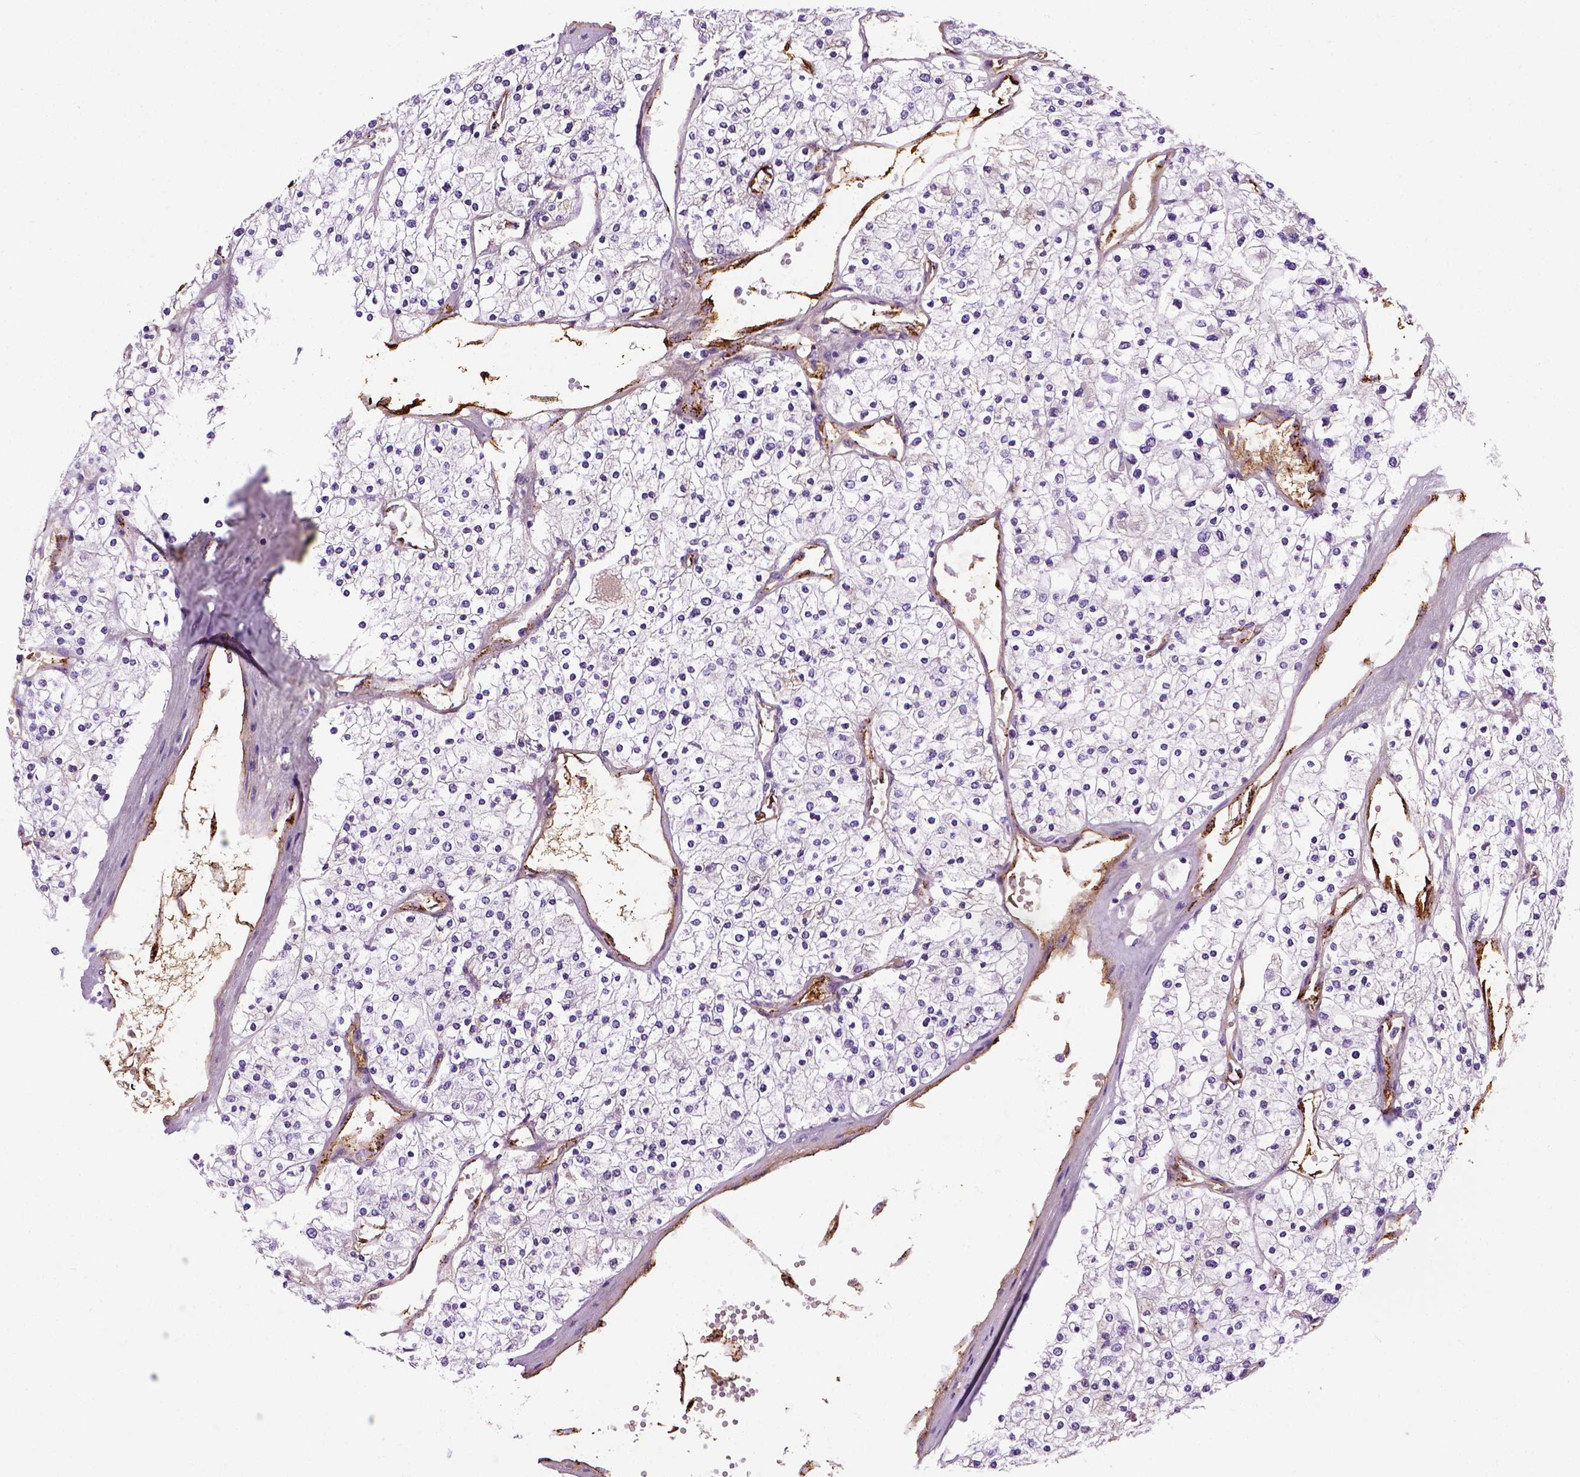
{"staining": {"intensity": "negative", "quantity": "none", "location": "none"}, "tissue": "renal cancer", "cell_type": "Tumor cells", "image_type": "cancer", "snomed": [{"axis": "morphology", "description": "Adenocarcinoma, NOS"}, {"axis": "topography", "description": "Kidney"}], "caption": "This is an immunohistochemistry (IHC) micrograph of human renal adenocarcinoma. There is no expression in tumor cells.", "gene": "VWF", "patient": {"sex": "male", "age": 80}}